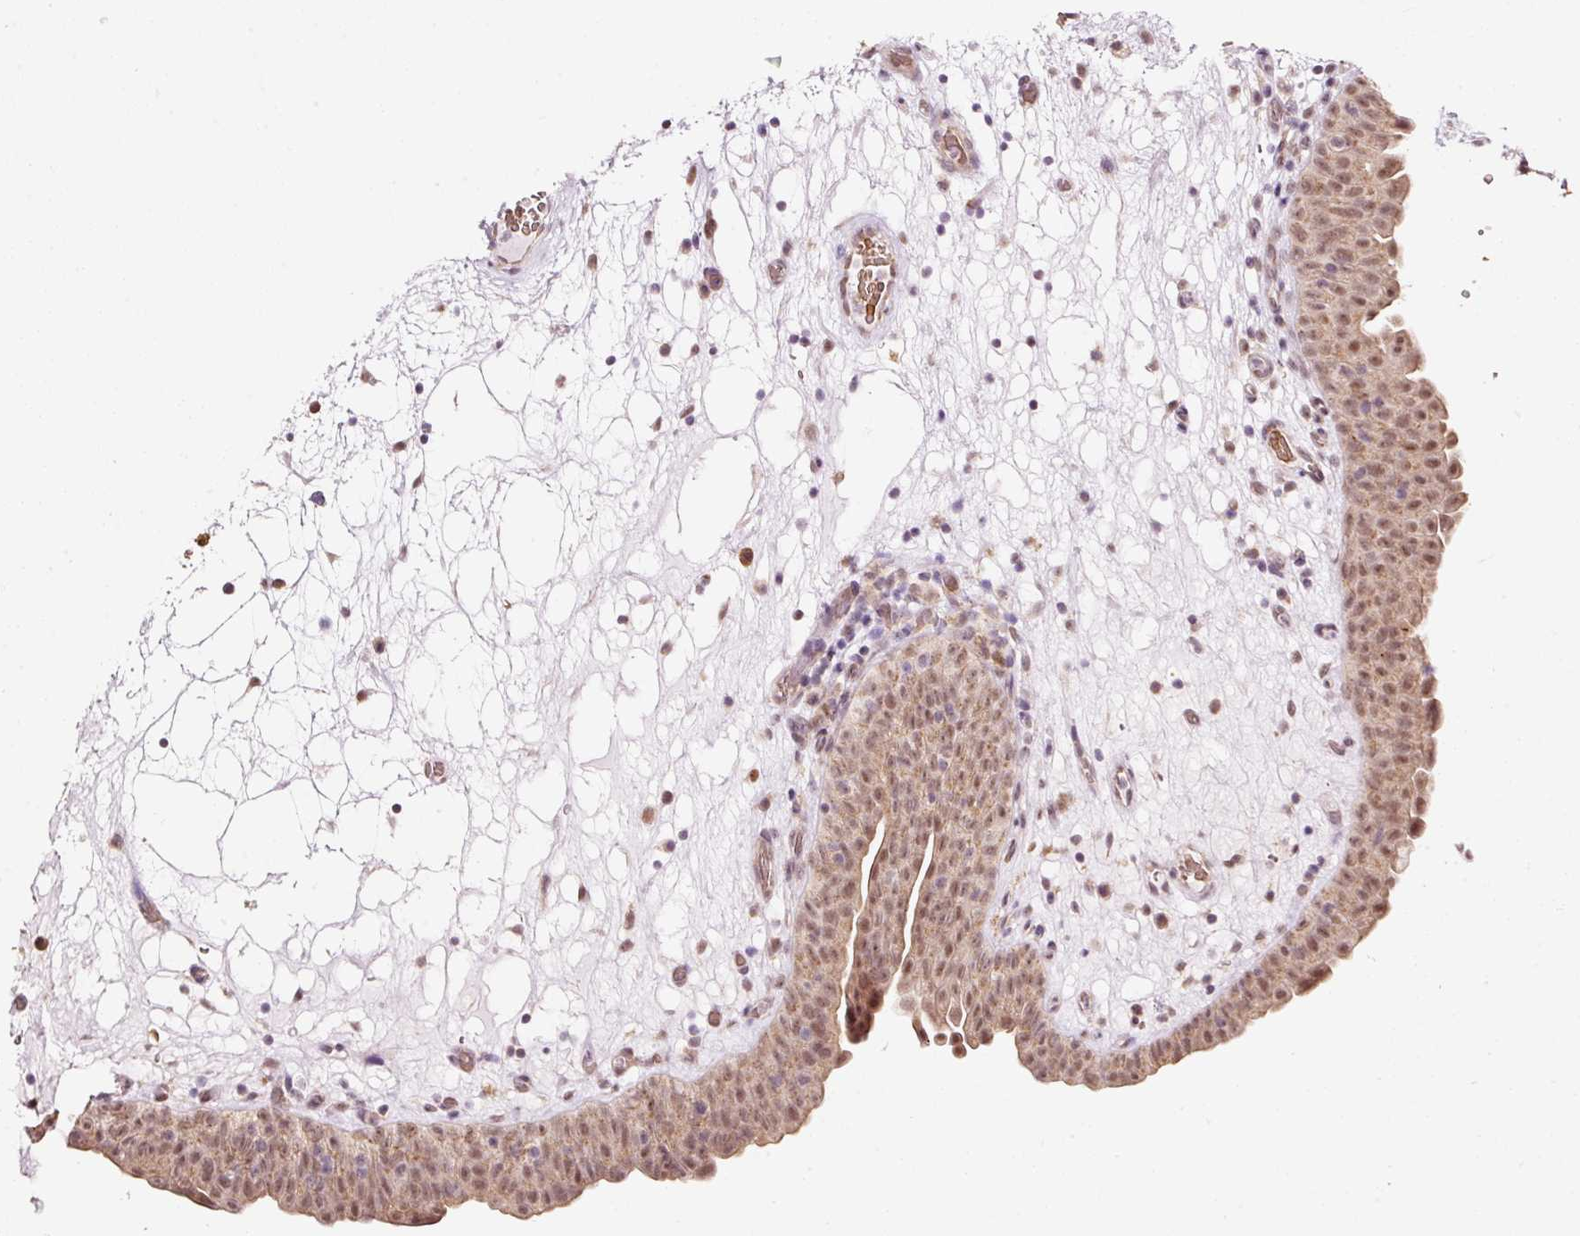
{"staining": {"intensity": "moderate", "quantity": ">75%", "location": "cytoplasmic/membranous,nuclear"}, "tissue": "urinary bladder", "cell_type": "Urothelial cells", "image_type": "normal", "snomed": [{"axis": "morphology", "description": "Normal tissue, NOS"}, {"axis": "topography", "description": "Urinary bladder"}], "caption": "IHC staining of unremarkable urinary bladder, which displays medium levels of moderate cytoplasmic/membranous,nuclear staining in about >75% of urothelial cells indicating moderate cytoplasmic/membranous,nuclear protein staining. The staining was performed using DAB (3,3'-diaminobenzidine) (brown) for protein detection and nuclei were counterstained in hematoxylin (blue).", "gene": "ZNF460", "patient": {"sex": "male", "age": 71}}